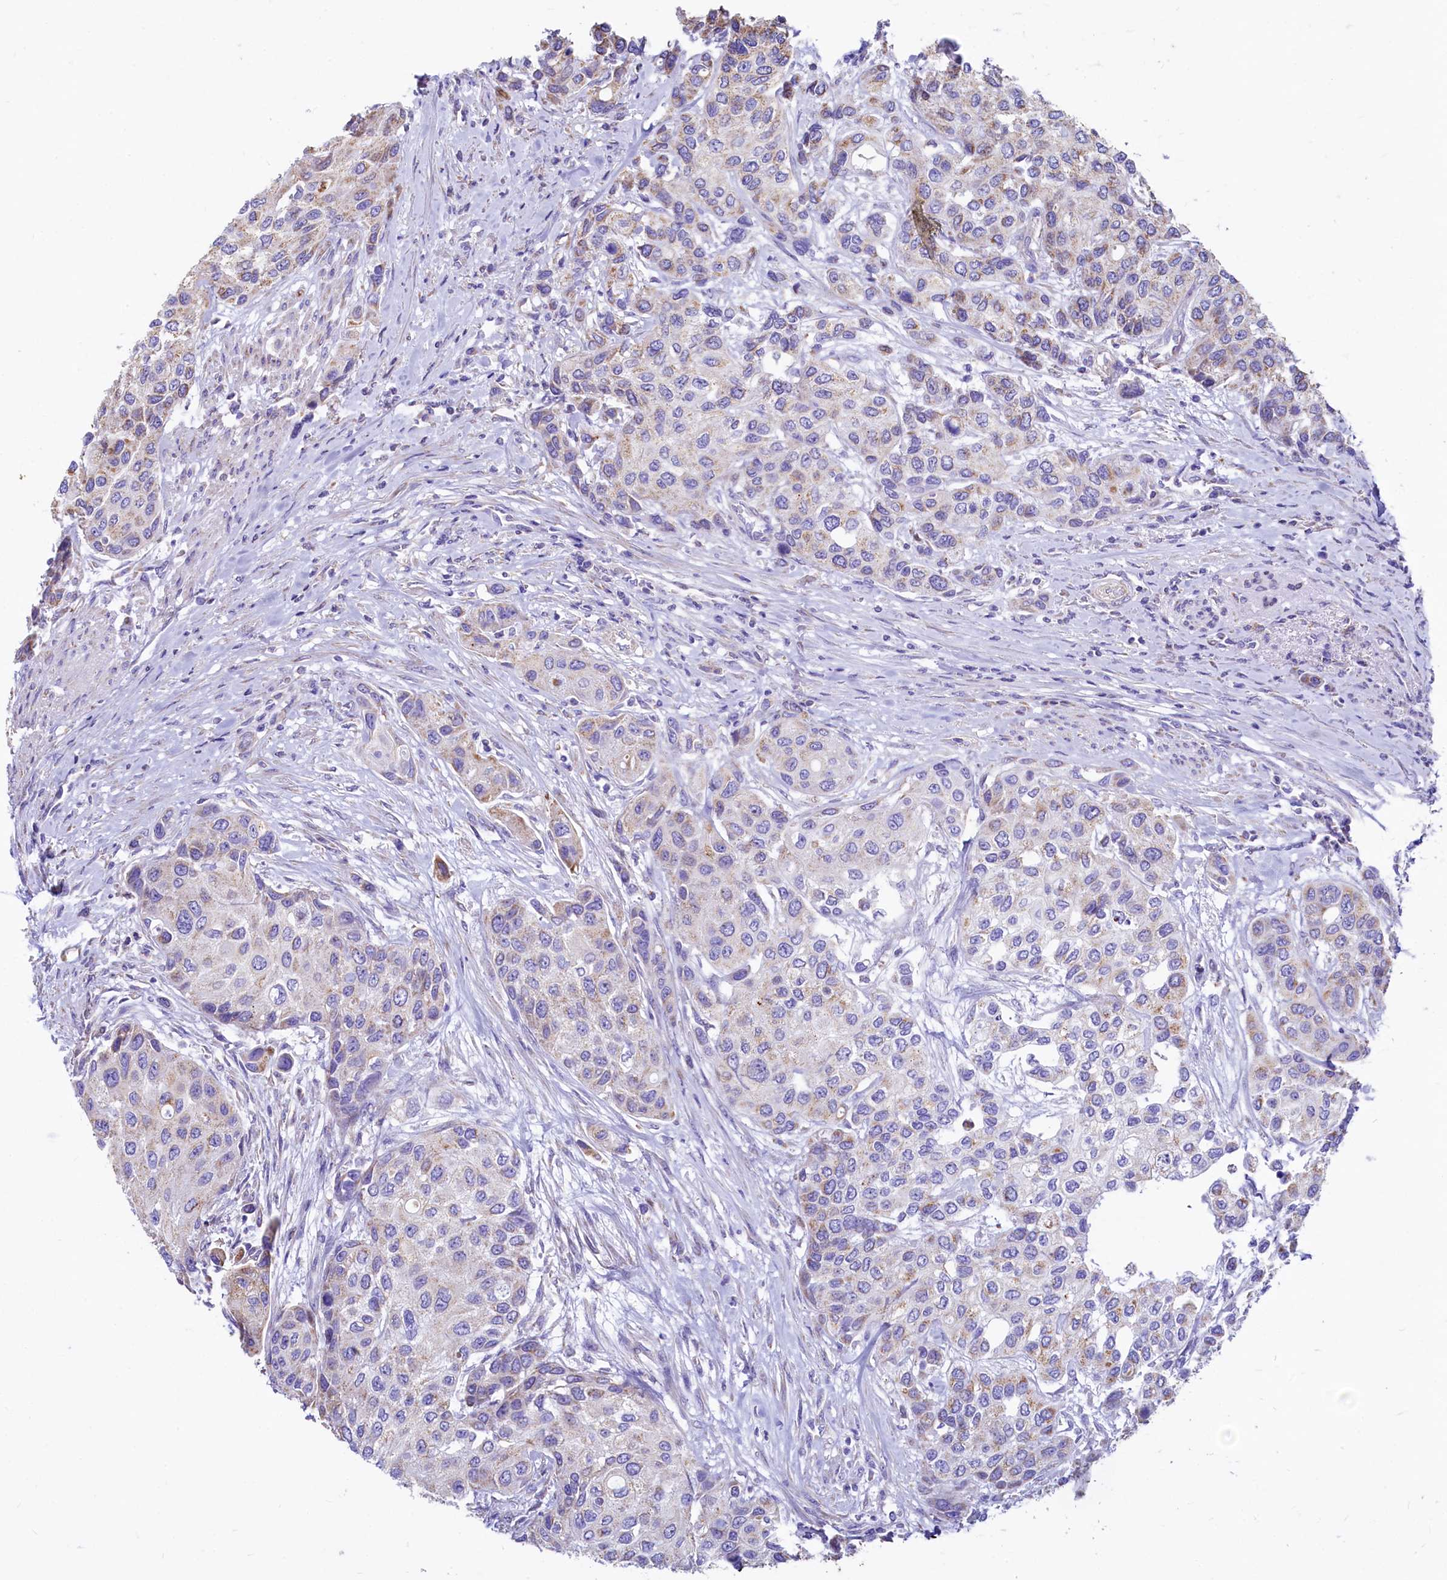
{"staining": {"intensity": "moderate", "quantity": "<25%", "location": "cytoplasmic/membranous"}, "tissue": "urothelial cancer", "cell_type": "Tumor cells", "image_type": "cancer", "snomed": [{"axis": "morphology", "description": "Normal tissue, NOS"}, {"axis": "morphology", "description": "Urothelial carcinoma, High grade"}, {"axis": "topography", "description": "Vascular tissue"}, {"axis": "topography", "description": "Urinary bladder"}], "caption": "Human urothelial cancer stained for a protein (brown) demonstrates moderate cytoplasmic/membranous positive staining in about <25% of tumor cells.", "gene": "VWCE", "patient": {"sex": "female", "age": 56}}